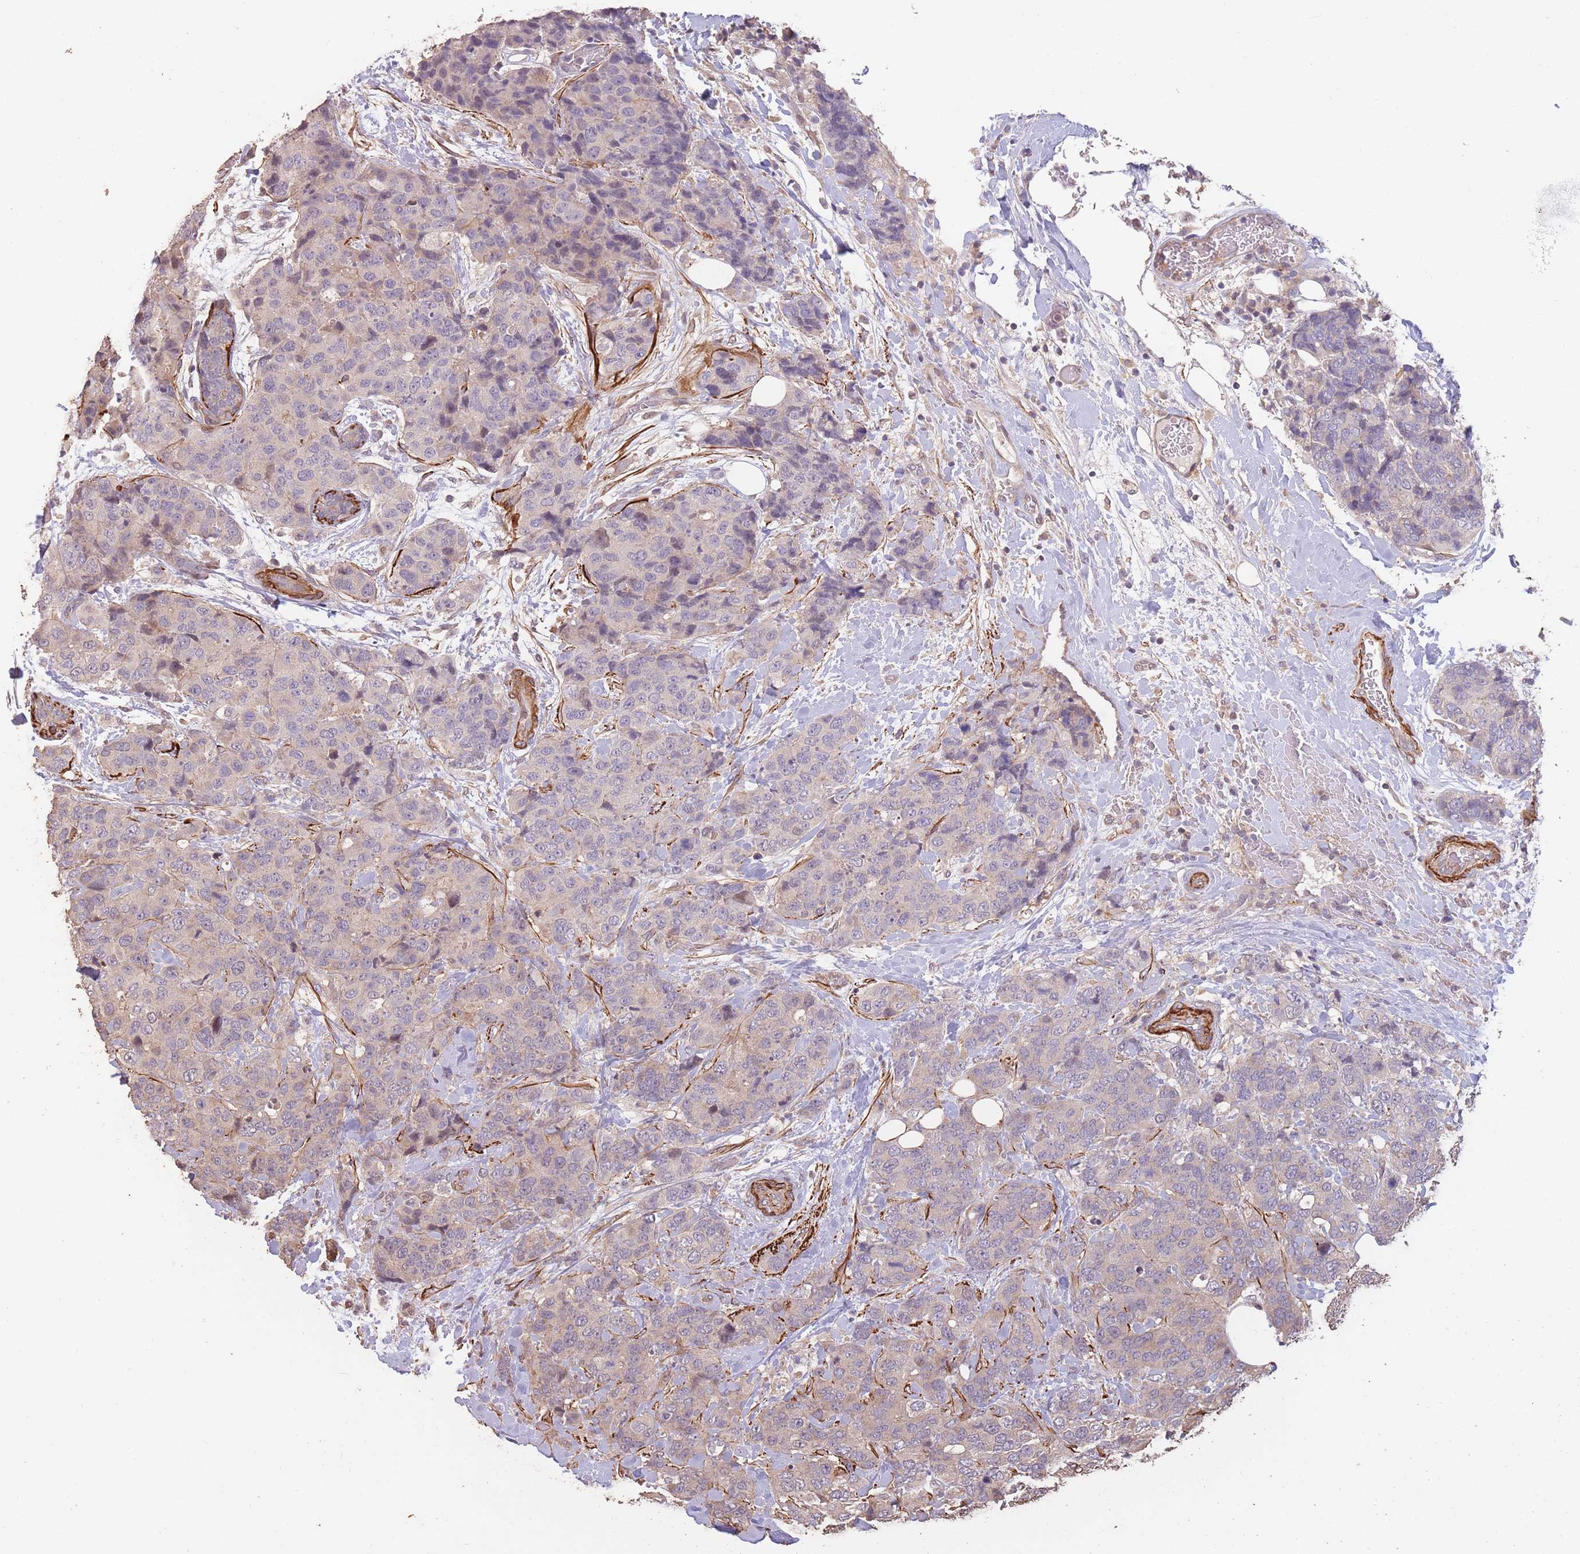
{"staining": {"intensity": "negative", "quantity": "none", "location": "none"}, "tissue": "breast cancer", "cell_type": "Tumor cells", "image_type": "cancer", "snomed": [{"axis": "morphology", "description": "Lobular carcinoma"}, {"axis": "topography", "description": "Breast"}], "caption": "Protein analysis of lobular carcinoma (breast) displays no significant positivity in tumor cells.", "gene": "NLRC4", "patient": {"sex": "female", "age": 59}}